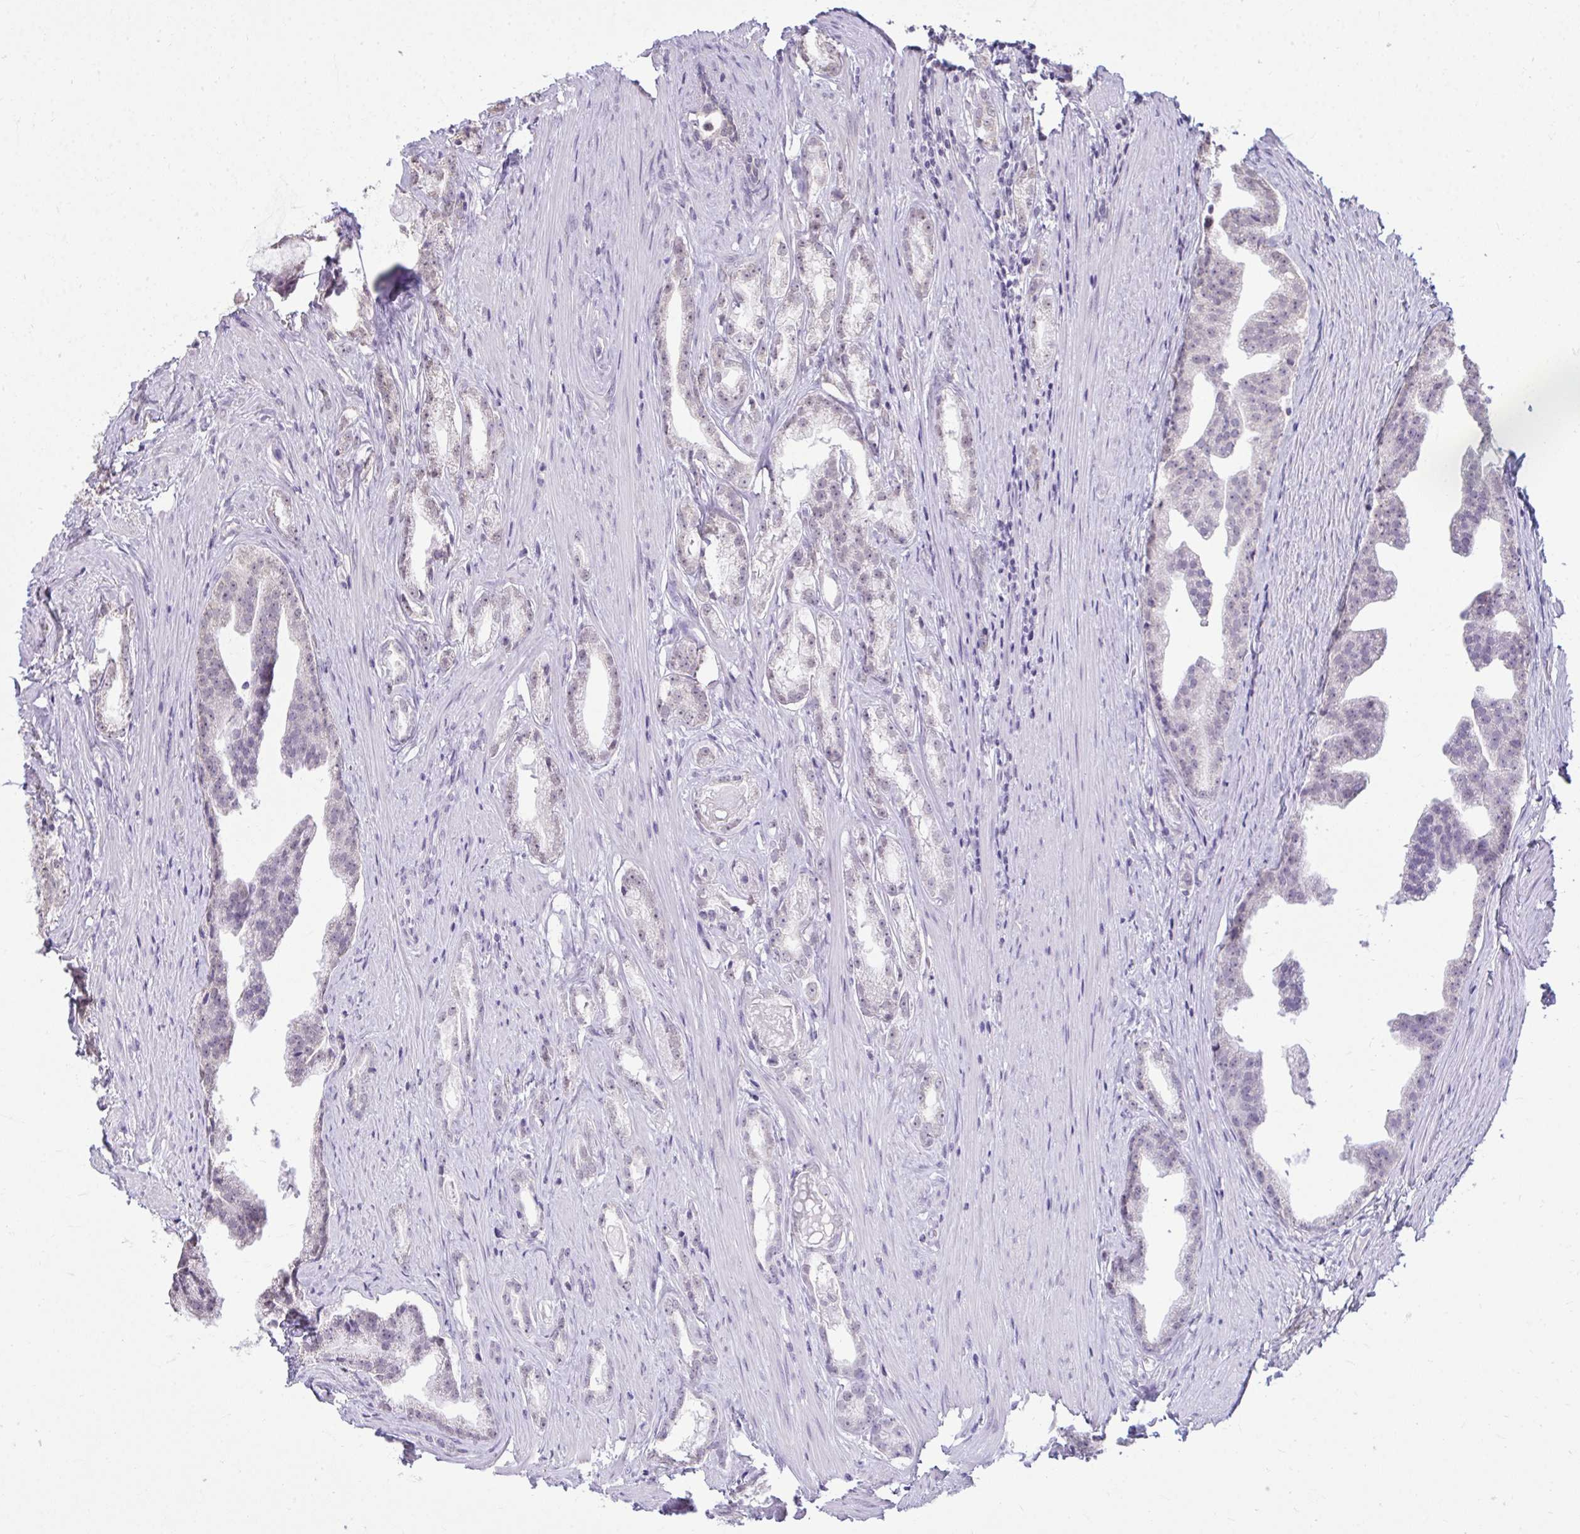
{"staining": {"intensity": "weak", "quantity": "<25%", "location": "nuclear"}, "tissue": "prostate cancer", "cell_type": "Tumor cells", "image_type": "cancer", "snomed": [{"axis": "morphology", "description": "Adenocarcinoma, Low grade"}, {"axis": "topography", "description": "Prostate"}], "caption": "The micrograph displays no significant staining in tumor cells of prostate low-grade adenocarcinoma.", "gene": "NPPA", "patient": {"sex": "male", "age": 65}}